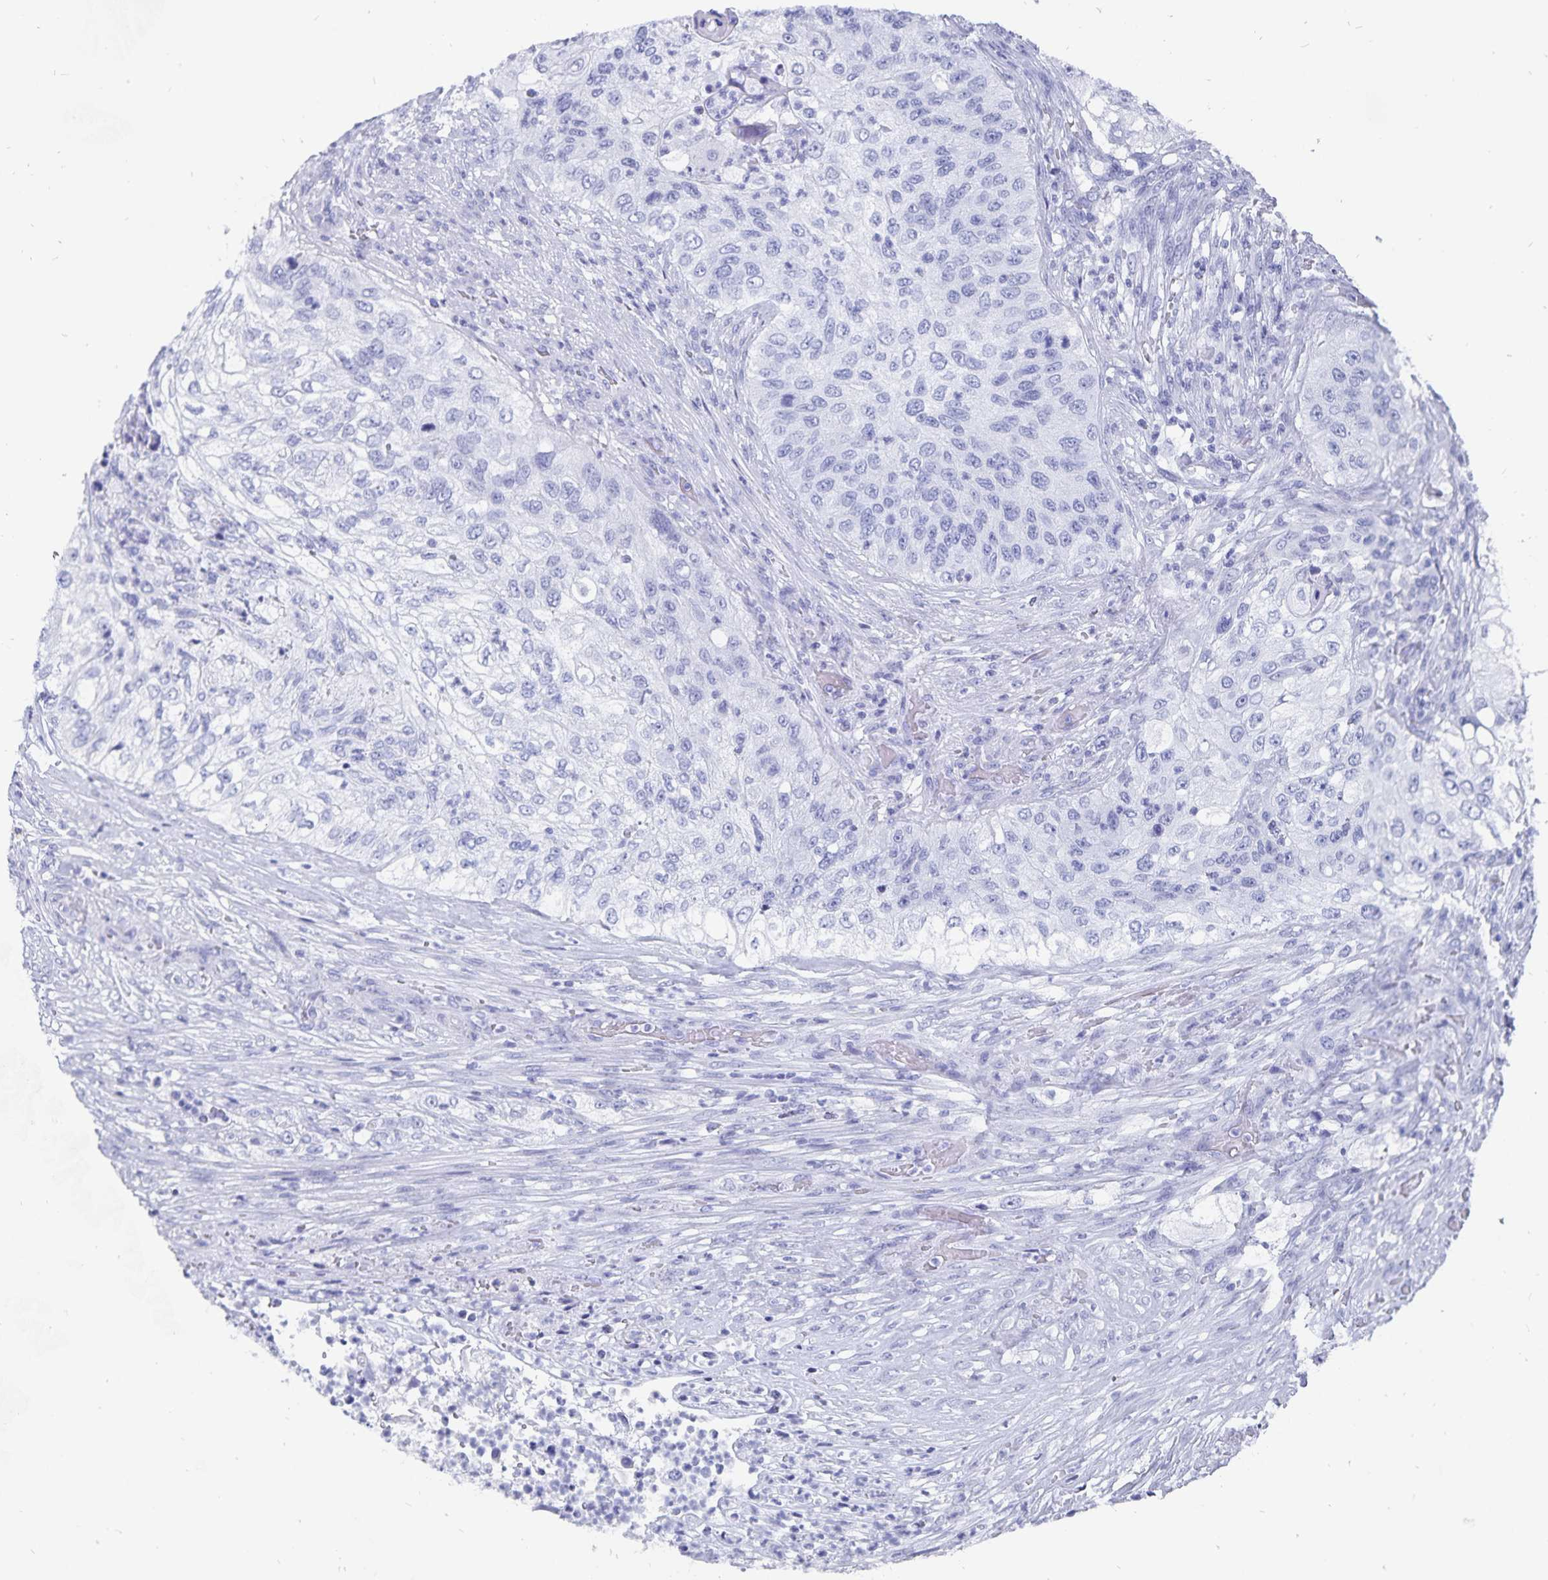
{"staining": {"intensity": "negative", "quantity": "none", "location": "none"}, "tissue": "urothelial cancer", "cell_type": "Tumor cells", "image_type": "cancer", "snomed": [{"axis": "morphology", "description": "Urothelial carcinoma, High grade"}, {"axis": "topography", "description": "Urinary bladder"}], "caption": "Immunohistochemistry (IHC) photomicrograph of neoplastic tissue: human urothelial cancer stained with DAB reveals no significant protein staining in tumor cells. (DAB (3,3'-diaminobenzidine) immunohistochemistry visualized using brightfield microscopy, high magnification).", "gene": "ADH1A", "patient": {"sex": "female", "age": 60}}